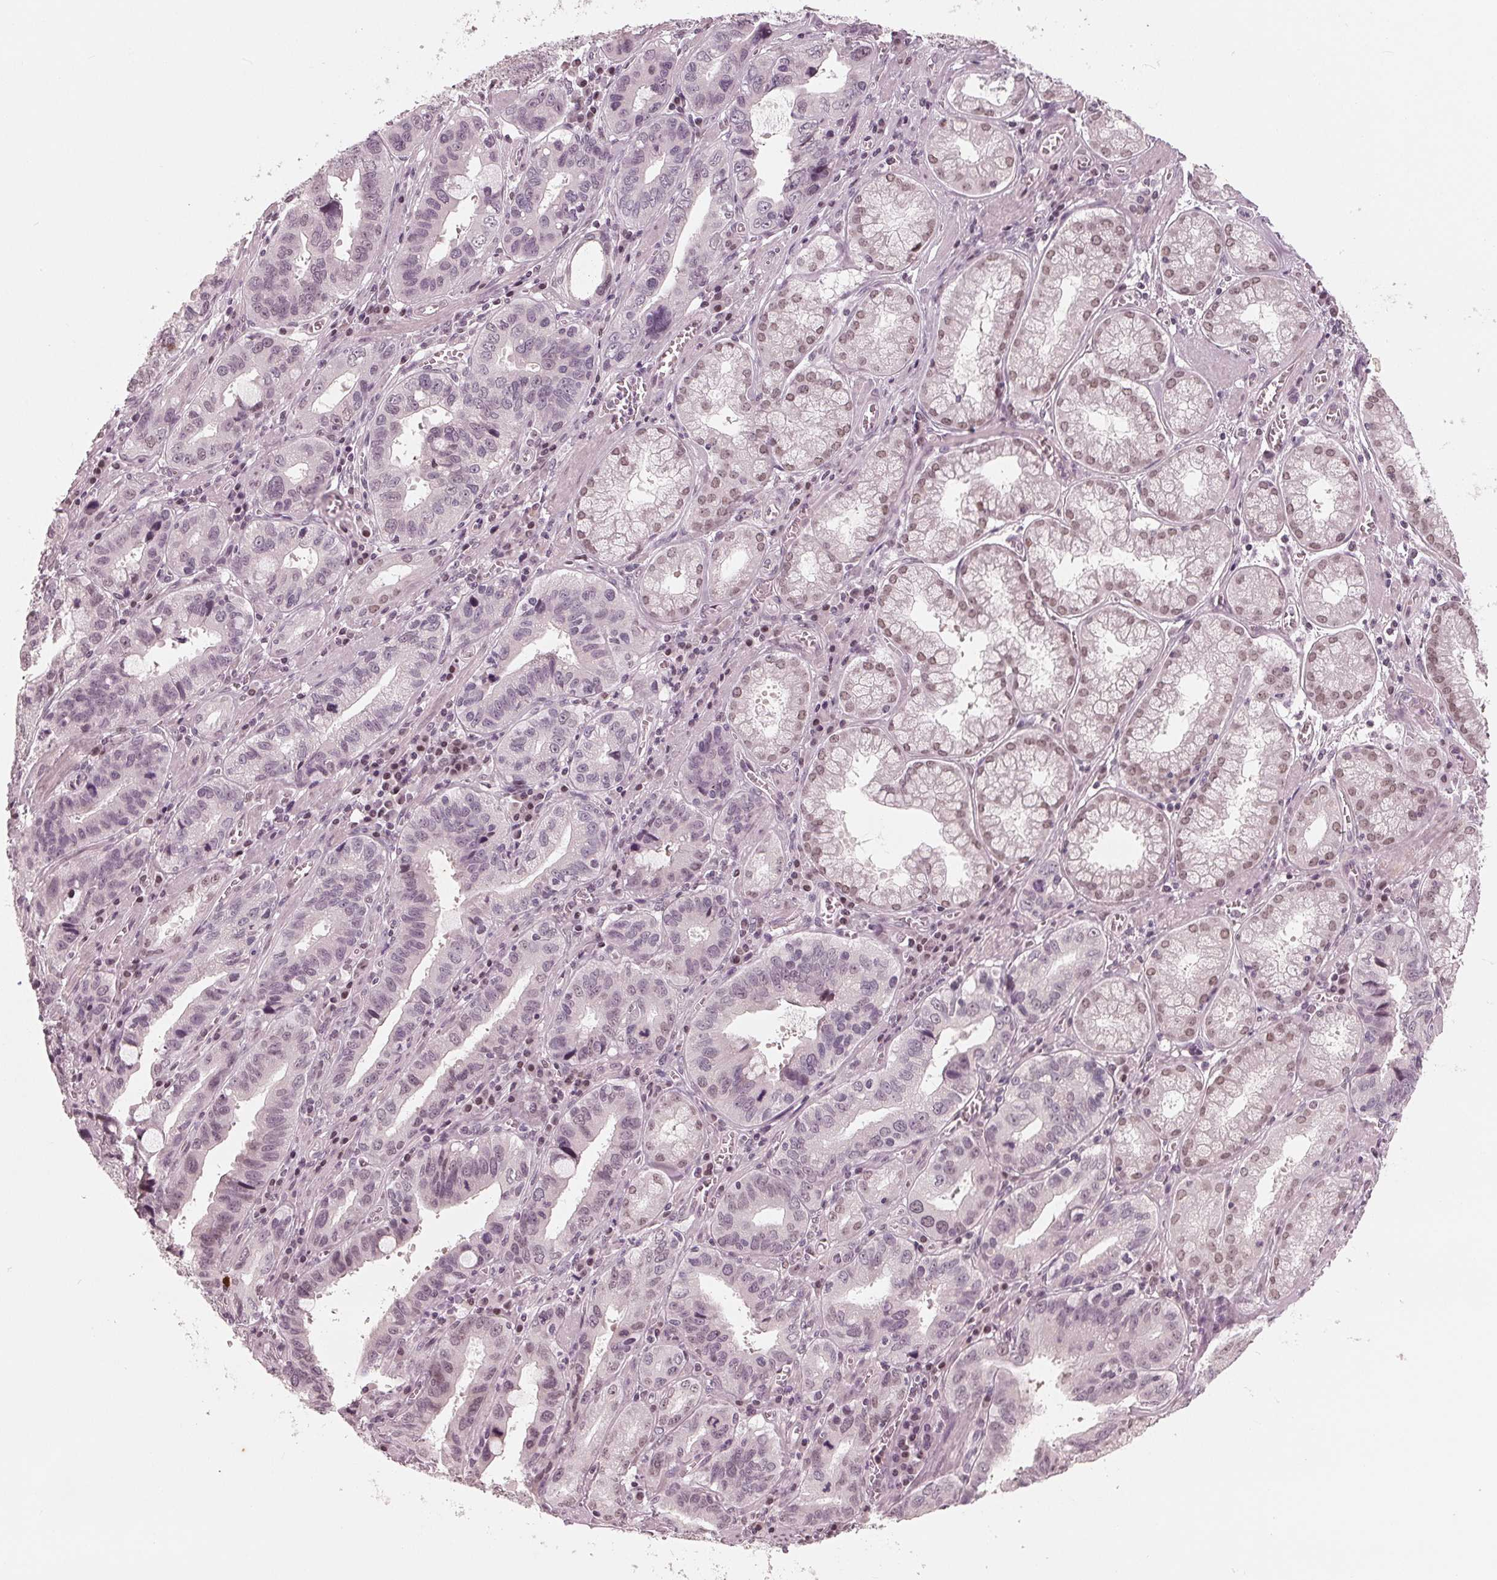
{"staining": {"intensity": "moderate", "quantity": "<25%", "location": "nuclear"}, "tissue": "stomach cancer", "cell_type": "Tumor cells", "image_type": "cancer", "snomed": [{"axis": "morphology", "description": "Adenocarcinoma, NOS"}, {"axis": "topography", "description": "Stomach, lower"}], "caption": "A photomicrograph of stomach adenocarcinoma stained for a protein displays moderate nuclear brown staining in tumor cells.", "gene": "DNMT3L", "patient": {"sex": "female", "age": 76}}